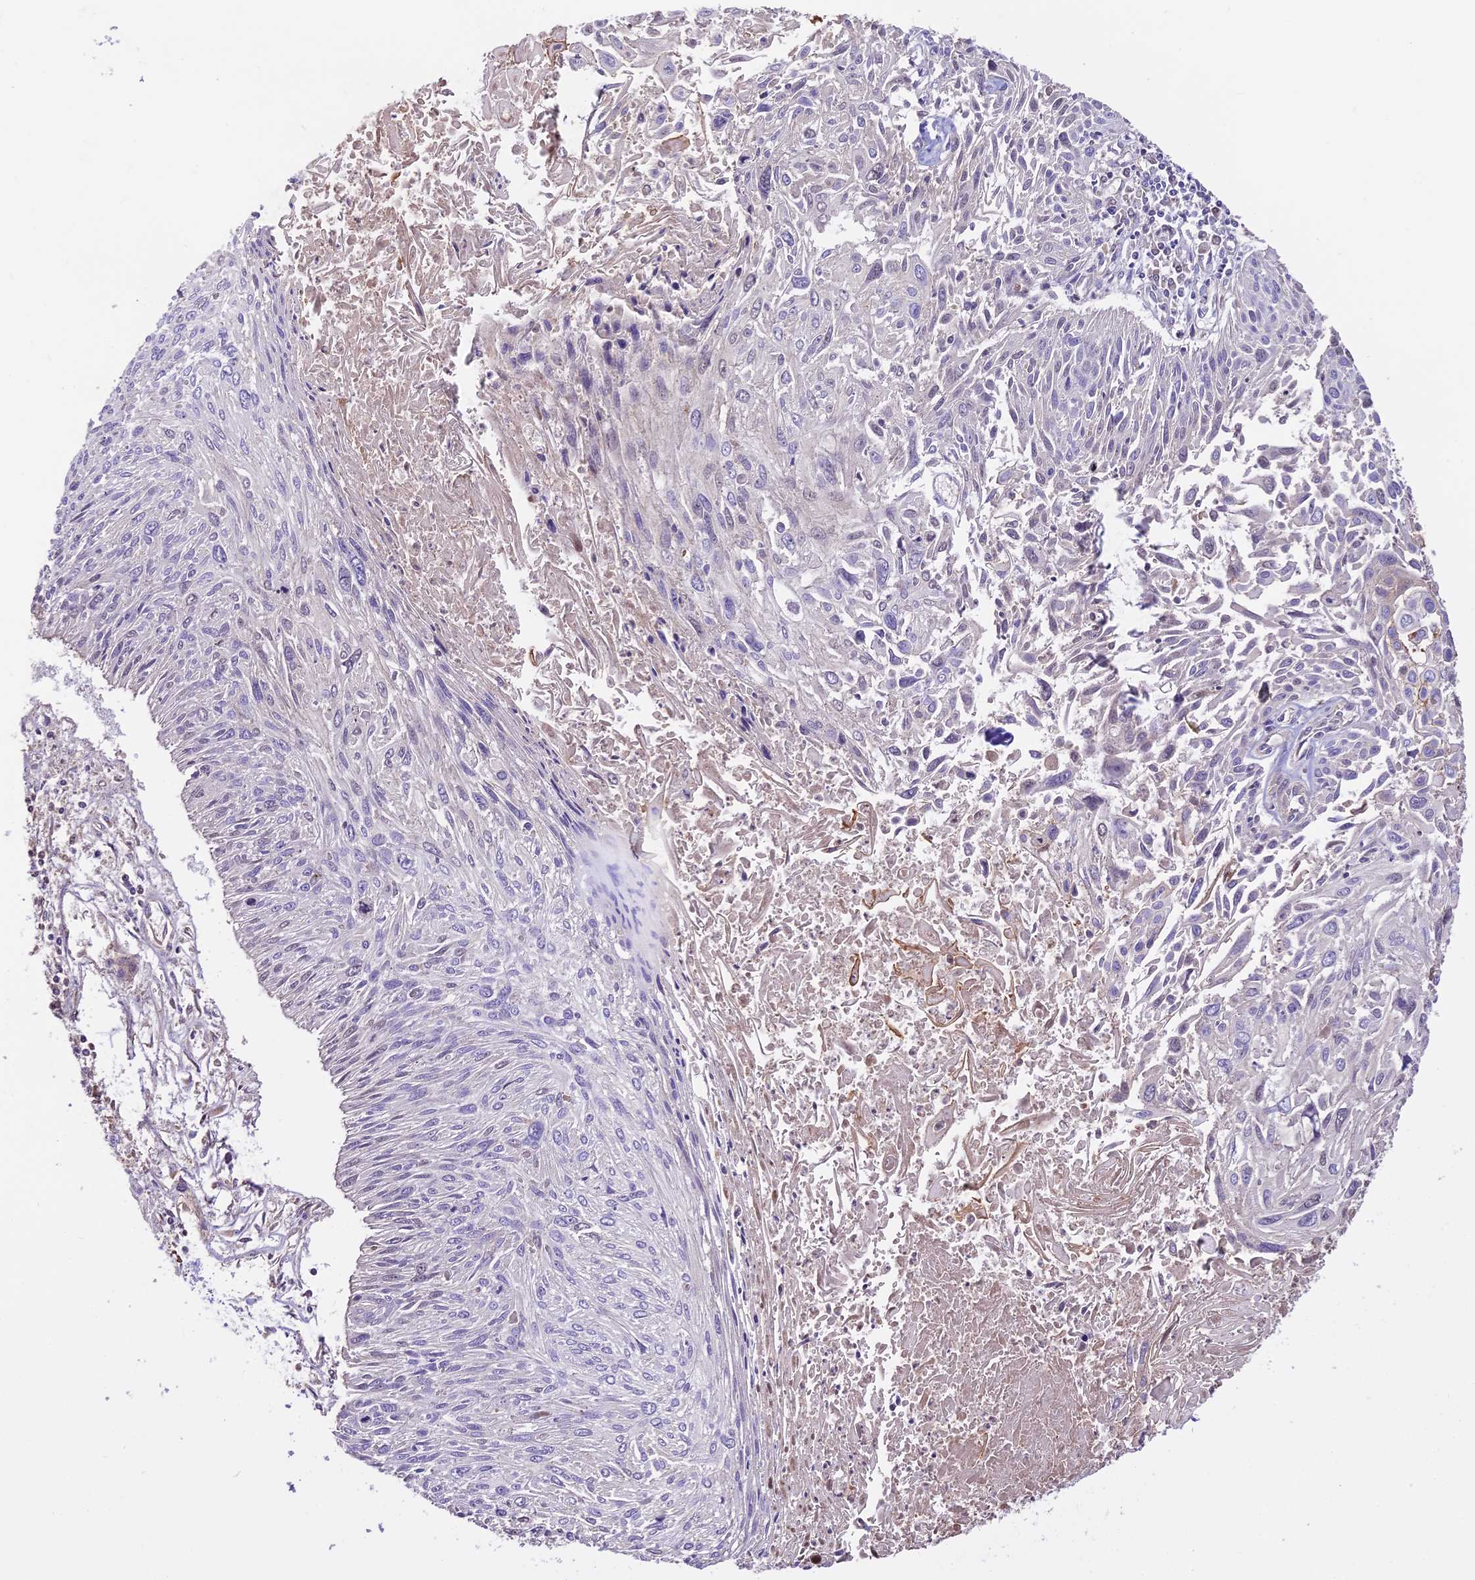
{"staining": {"intensity": "negative", "quantity": "none", "location": "none"}, "tissue": "cervical cancer", "cell_type": "Tumor cells", "image_type": "cancer", "snomed": [{"axis": "morphology", "description": "Squamous cell carcinoma, NOS"}, {"axis": "topography", "description": "Cervix"}], "caption": "This is an immunohistochemistry (IHC) histopathology image of human cervical squamous cell carcinoma. There is no staining in tumor cells.", "gene": "ANO3", "patient": {"sex": "female", "age": 51}}